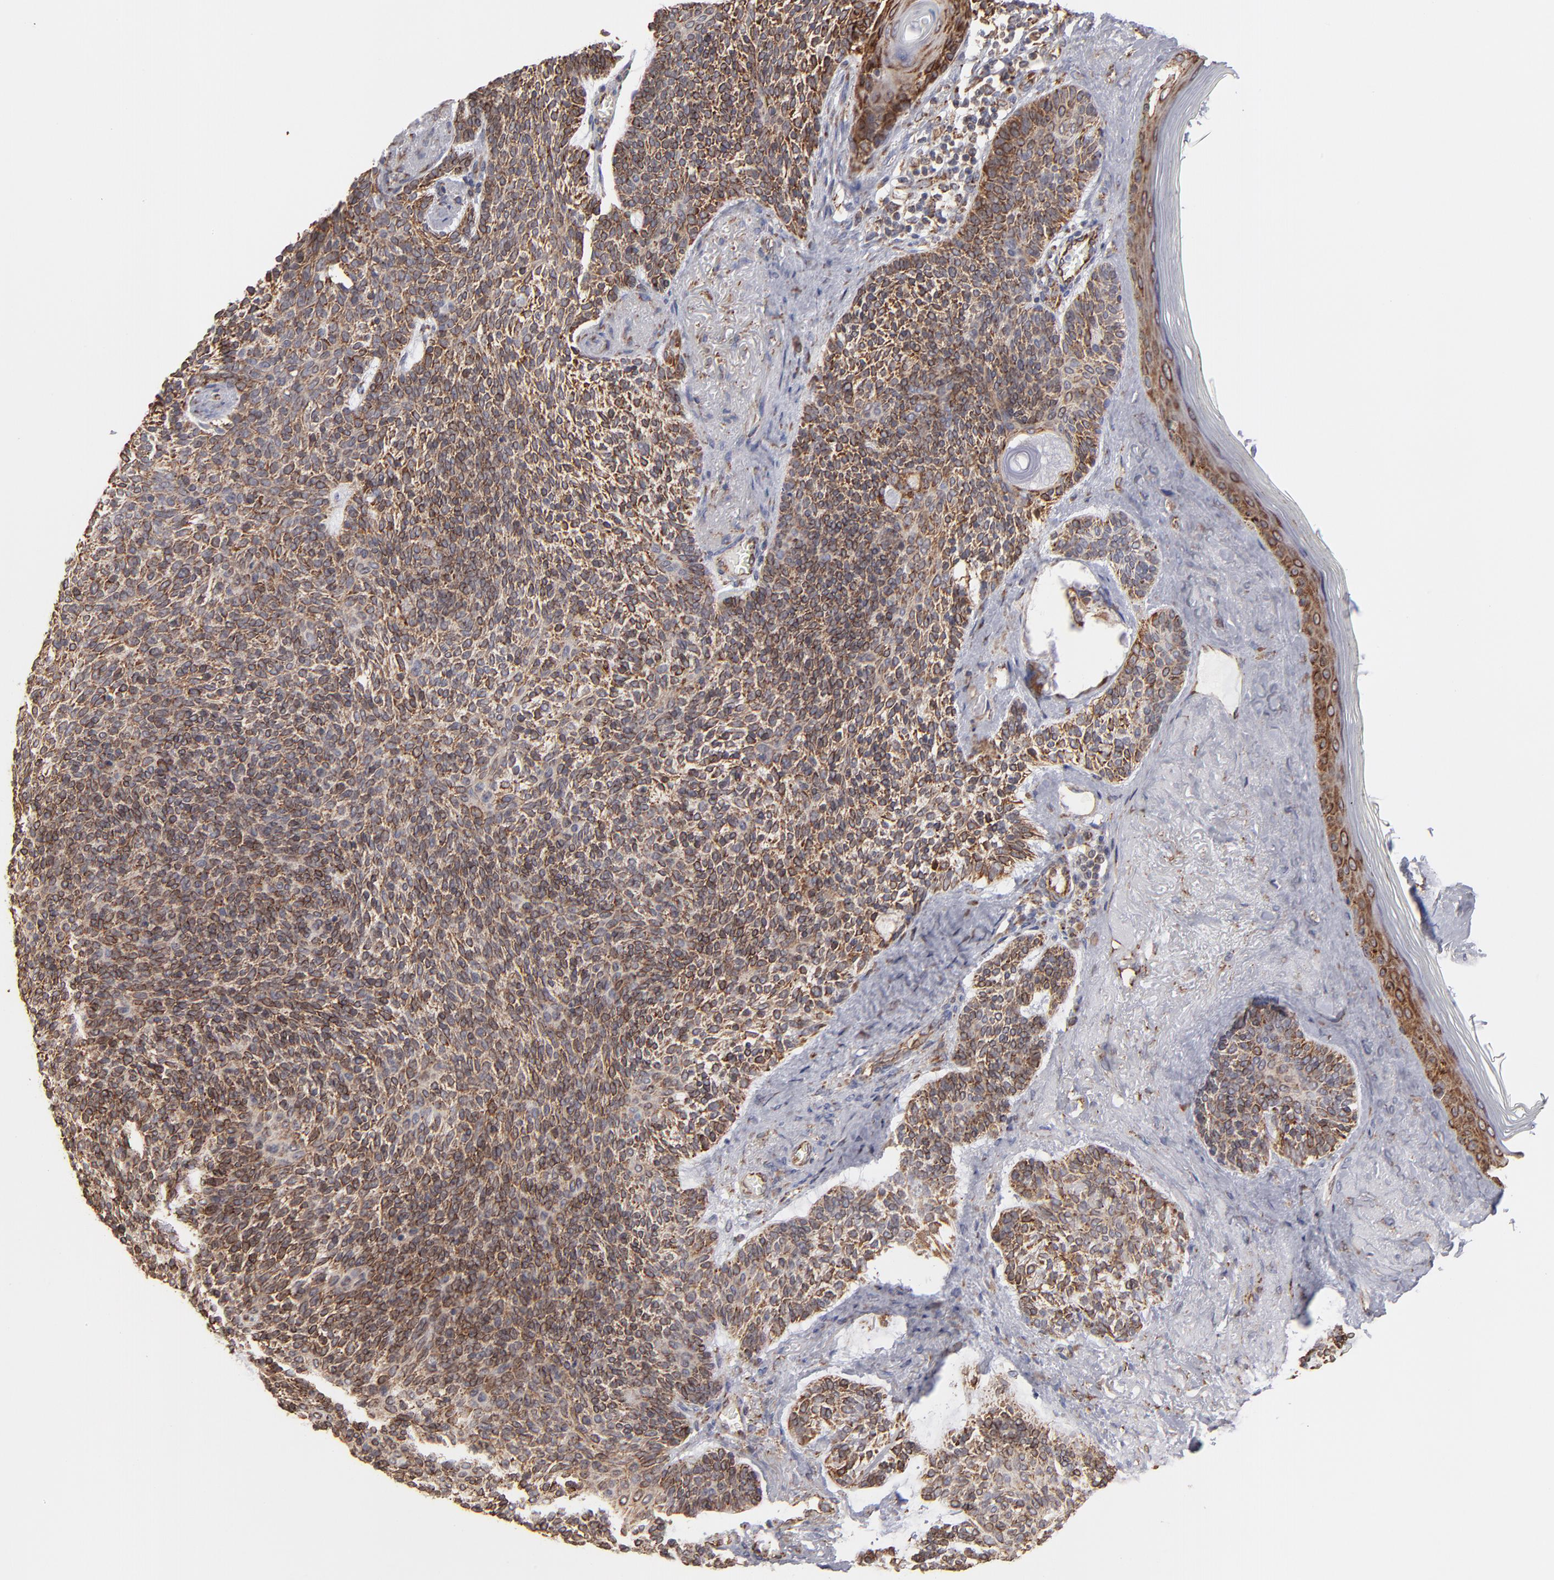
{"staining": {"intensity": "moderate", "quantity": ">75%", "location": "cytoplasmic/membranous"}, "tissue": "skin cancer", "cell_type": "Tumor cells", "image_type": "cancer", "snomed": [{"axis": "morphology", "description": "Normal tissue, NOS"}, {"axis": "morphology", "description": "Basal cell carcinoma"}, {"axis": "topography", "description": "Skin"}], "caption": "Protein staining shows moderate cytoplasmic/membranous expression in about >75% of tumor cells in skin basal cell carcinoma.", "gene": "KTN1", "patient": {"sex": "female", "age": 70}}